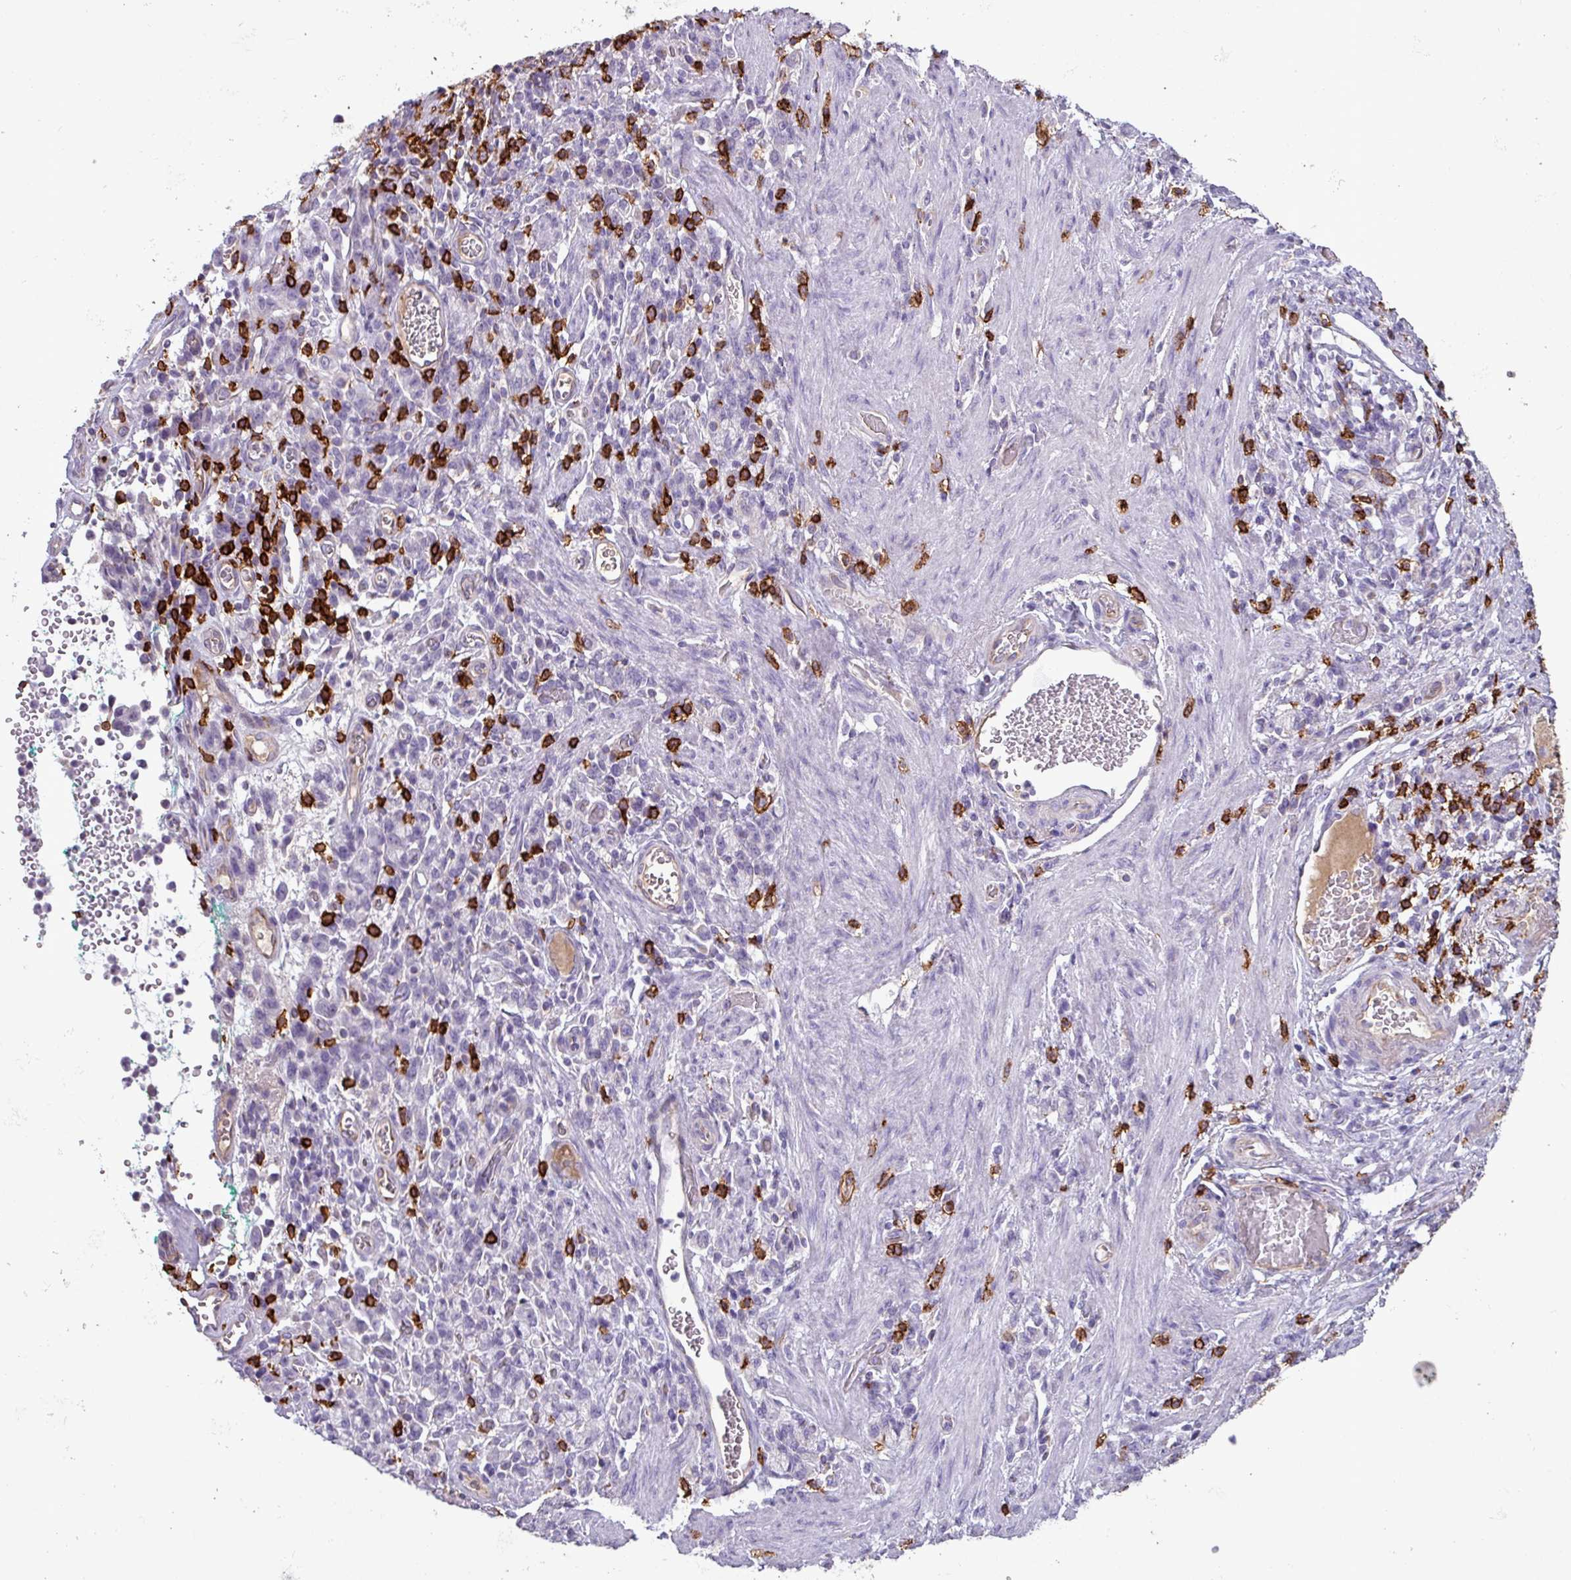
{"staining": {"intensity": "negative", "quantity": "none", "location": "none"}, "tissue": "stomach cancer", "cell_type": "Tumor cells", "image_type": "cancer", "snomed": [{"axis": "morphology", "description": "Adenocarcinoma, NOS"}, {"axis": "topography", "description": "Stomach"}], "caption": "Tumor cells show no significant positivity in stomach cancer.", "gene": "CD8A", "patient": {"sex": "male", "age": 77}}